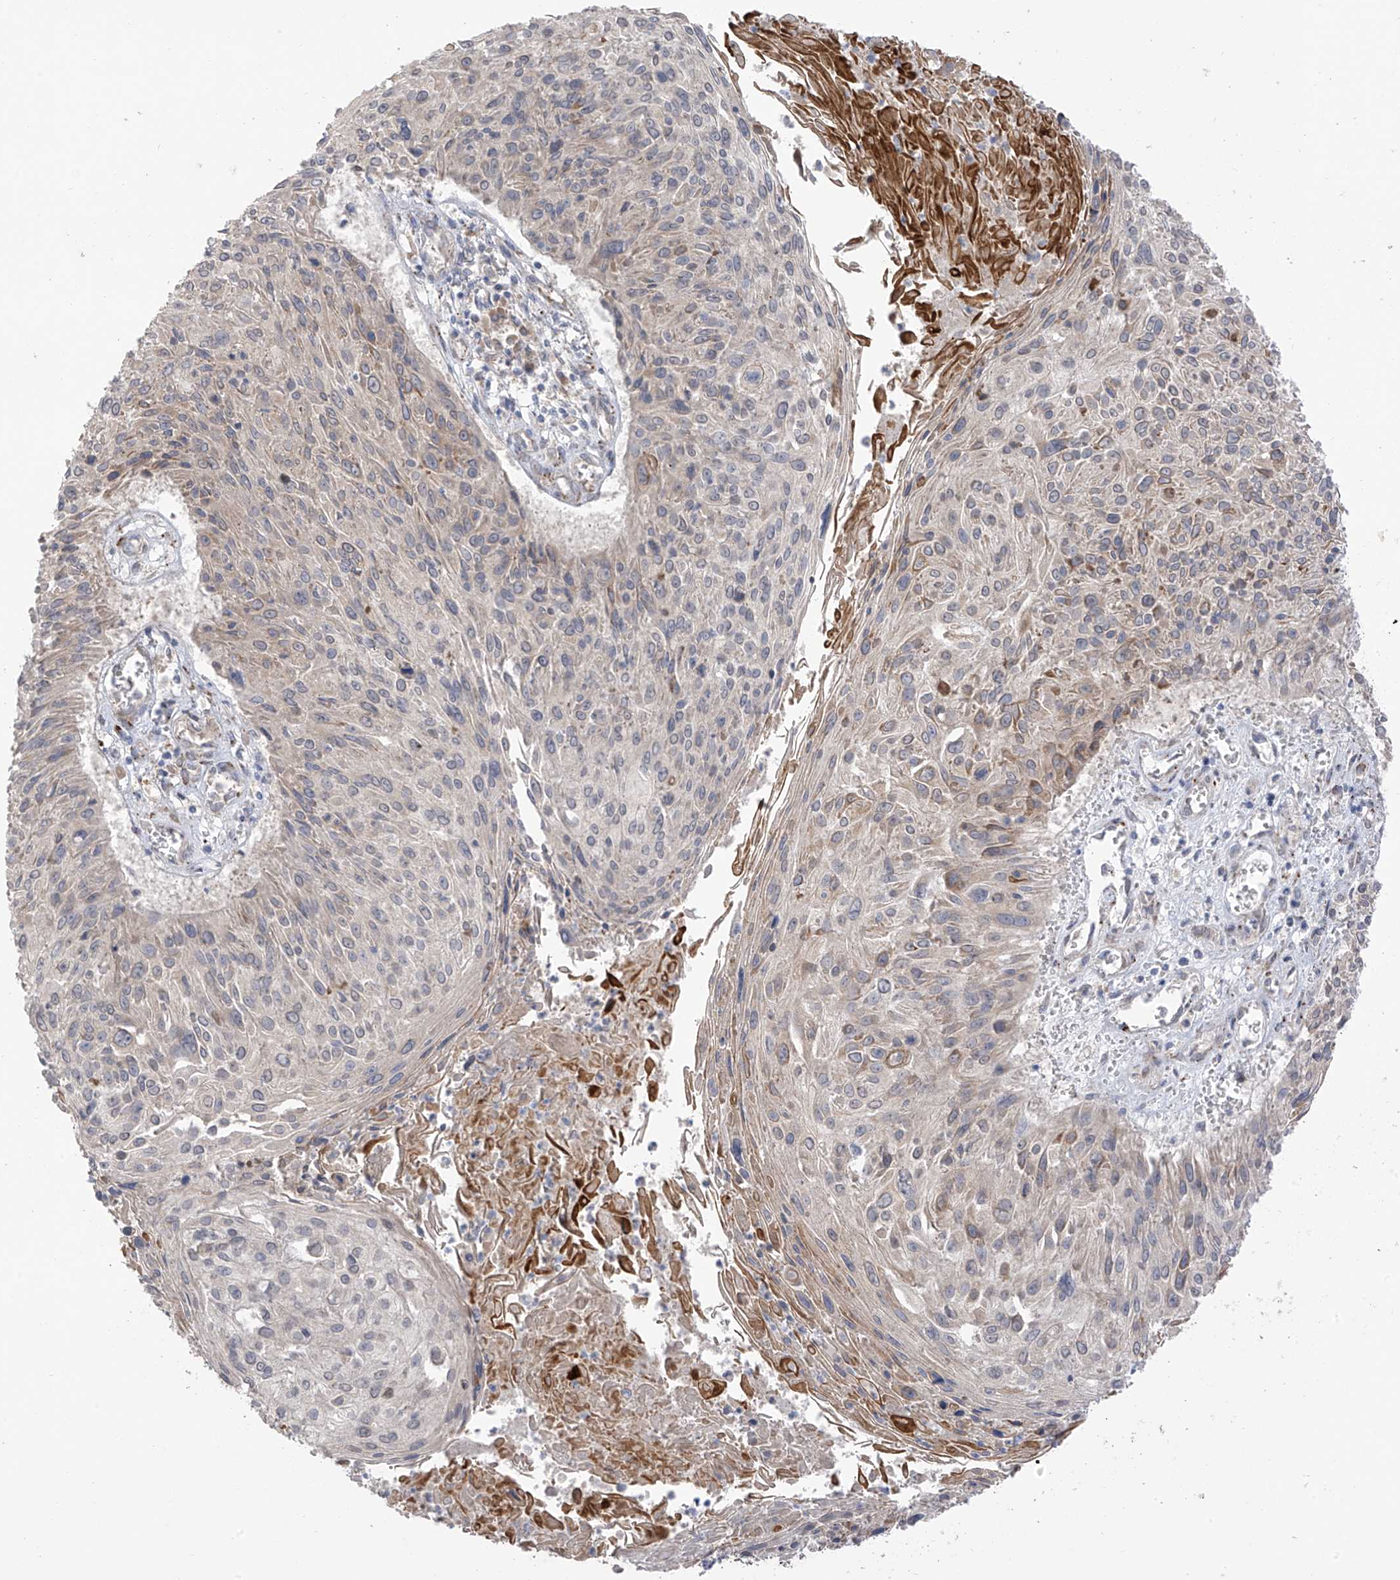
{"staining": {"intensity": "moderate", "quantity": "<25%", "location": "cytoplasmic/membranous"}, "tissue": "cervical cancer", "cell_type": "Tumor cells", "image_type": "cancer", "snomed": [{"axis": "morphology", "description": "Squamous cell carcinoma, NOS"}, {"axis": "topography", "description": "Cervix"}], "caption": "Immunohistochemical staining of human cervical cancer displays moderate cytoplasmic/membranous protein staining in about <25% of tumor cells.", "gene": "NALCN", "patient": {"sex": "female", "age": 51}}